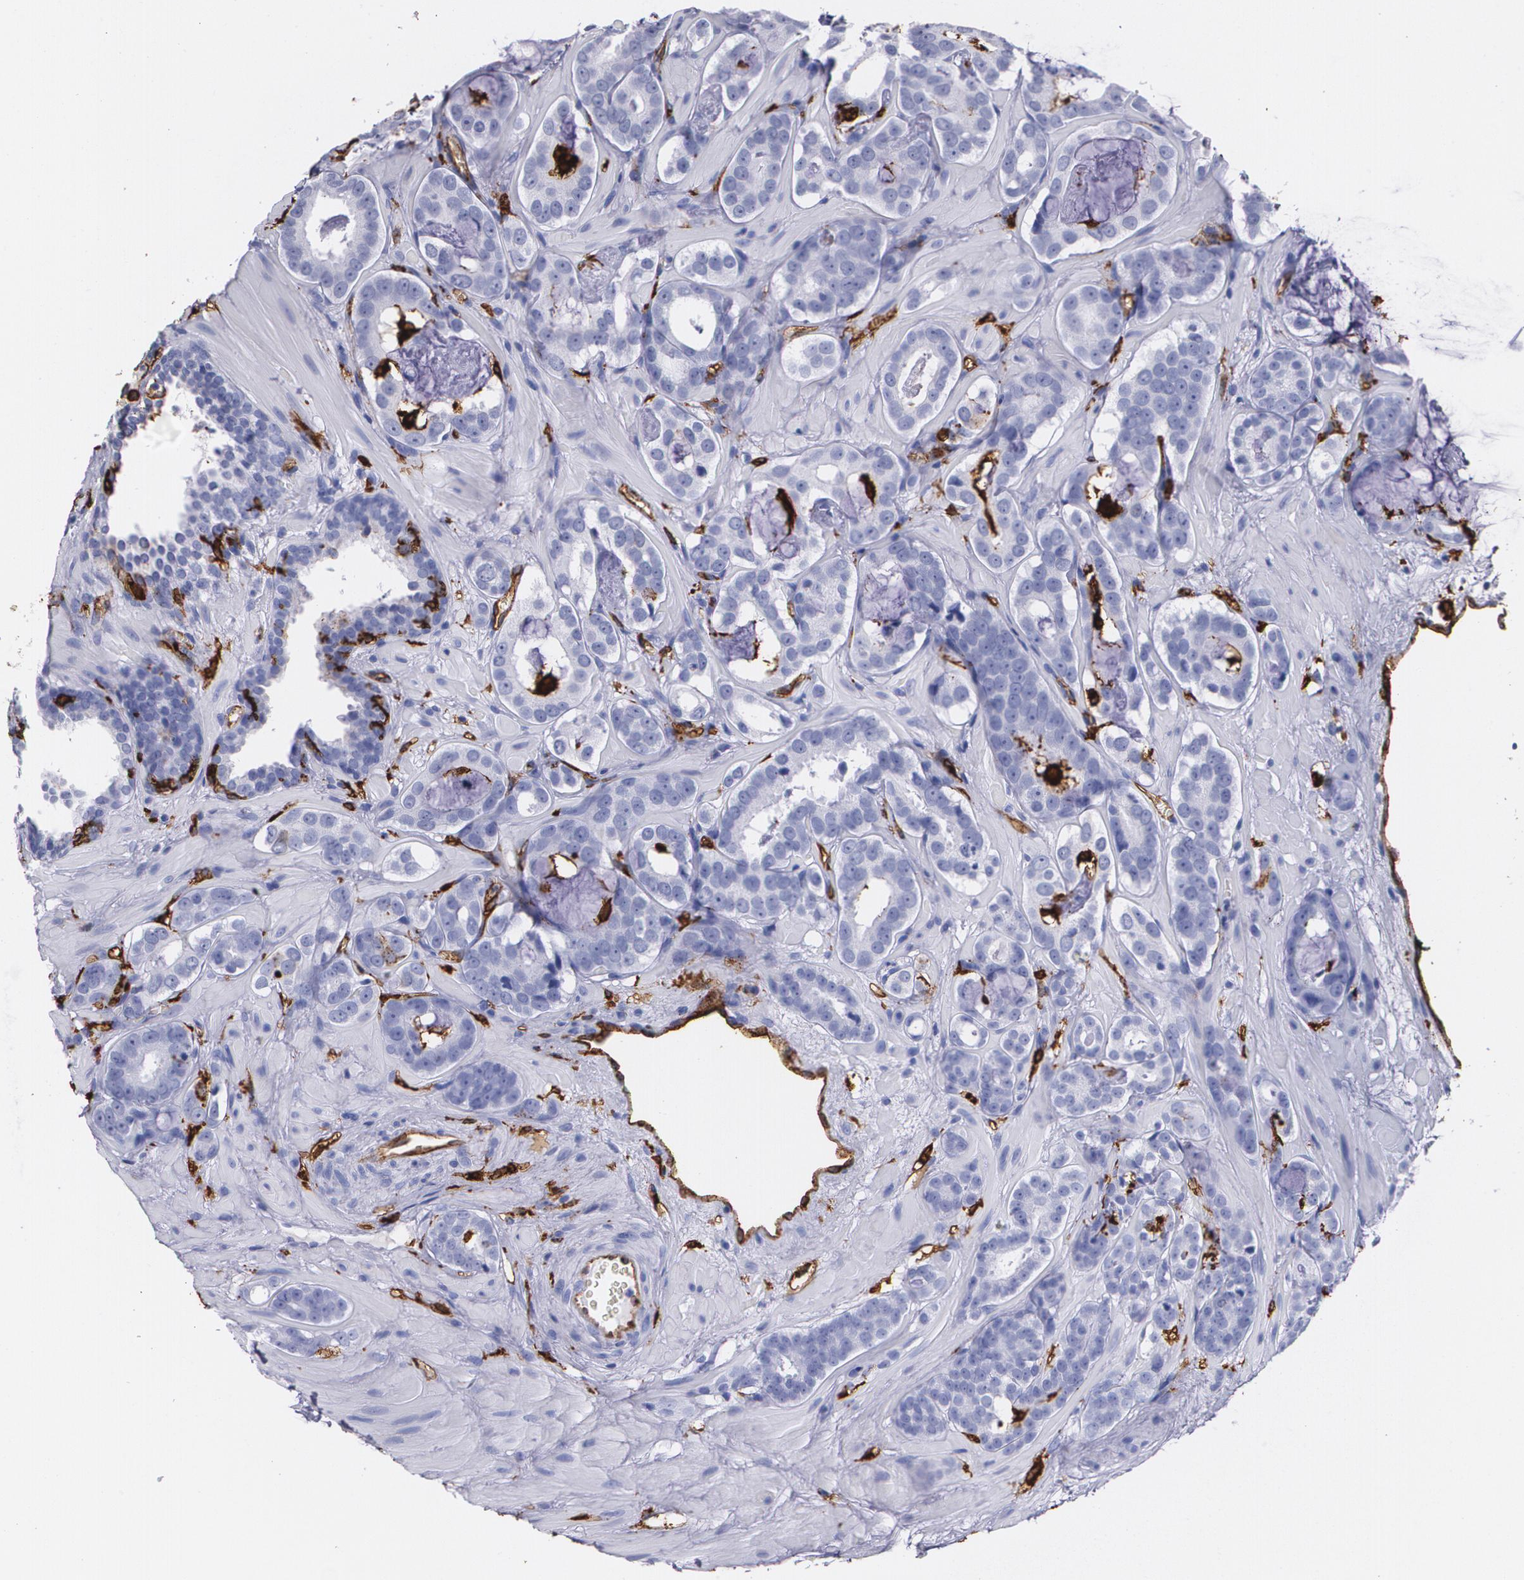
{"staining": {"intensity": "negative", "quantity": "none", "location": "none"}, "tissue": "prostate cancer", "cell_type": "Tumor cells", "image_type": "cancer", "snomed": [{"axis": "morphology", "description": "Adenocarcinoma, Low grade"}, {"axis": "topography", "description": "Prostate"}], "caption": "The IHC histopathology image has no significant staining in tumor cells of prostate cancer (adenocarcinoma (low-grade)) tissue. Nuclei are stained in blue.", "gene": "HLA-DRA", "patient": {"sex": "male", "age": 57}}